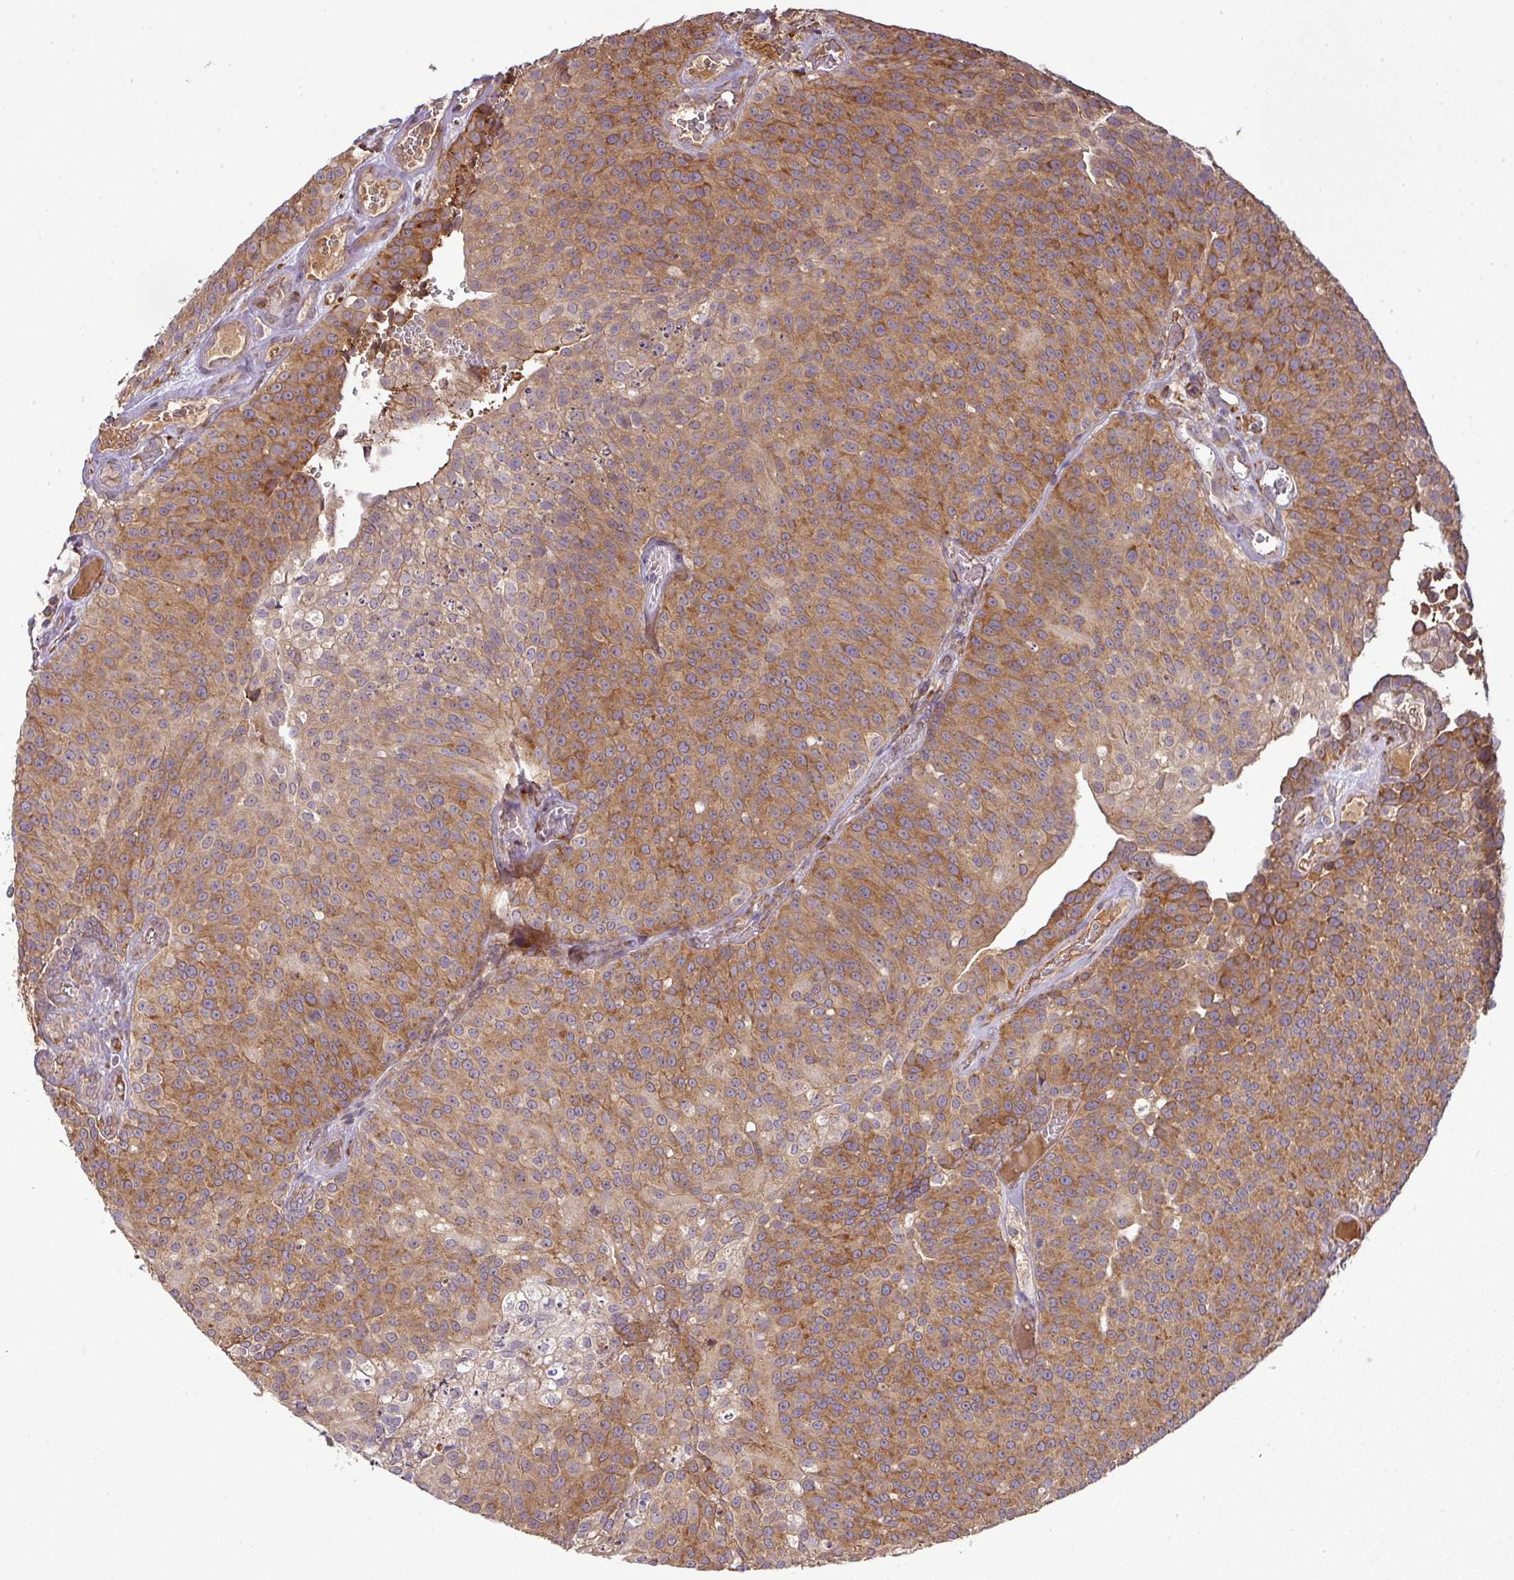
{"staining": {"intensity": "moderate", "quantity": ">75%", "location": "cytoplasmic/membranous"}, "tissue": "urothelial cancer", "cell_type": "Tumor cells", "image_type": "cancer", "snomed": [{"axis": "morphology", "description": "Urothelial carcinoma, Low grade"}, {"axis": "topography", "description": "Urinary bladder"}], "caption": "Immunohistochemical staining of human urothelial cancer shows medium levels of moderate cytoplasmic/membranous expression in approximately >75% of tumor cells.", "gene": "GALP", "patient": {"sex": "female", "age": 79}}